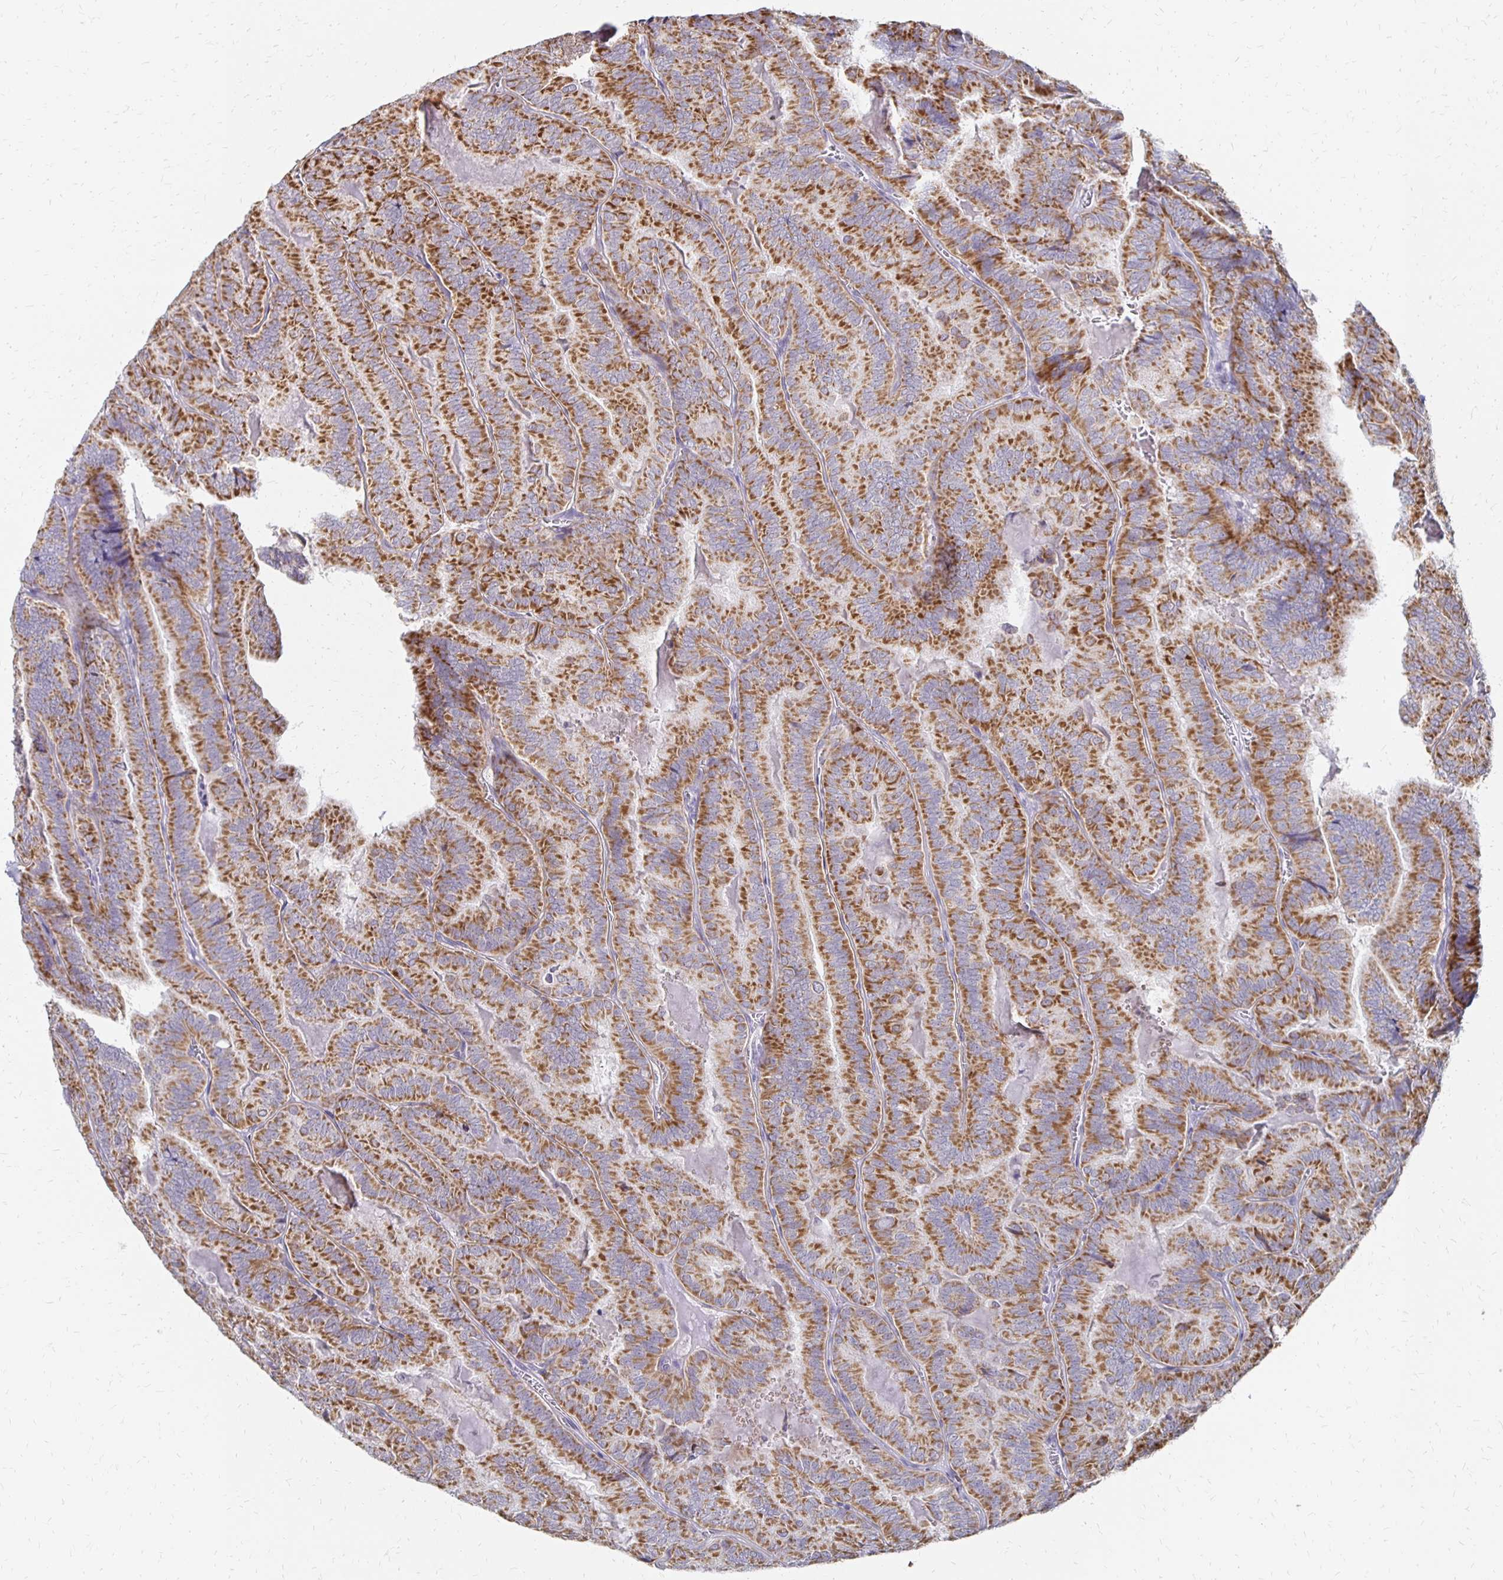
{"staining": {"intensity": "strong", "quantity": ">75%", "location": "cytoplasmic/membranous"}, "tissue": "thyroid cancer", "cell_type": "Tumor cells", "image_type": "cancer", "snomed": [{"axis": "morphology", "description": "Papillary adenocarcinoma, NOS"}, {"axis": "topography", "description": "Thyroid gland"}], "caption": "This histopathology image exhibits IHC staining of thyroid cancer, with high strong cytoplasmic/membranous staining in about >75% of tumor cells.", "gene": "ATOSB", "patient": {"sex": "female", "age": 75}}